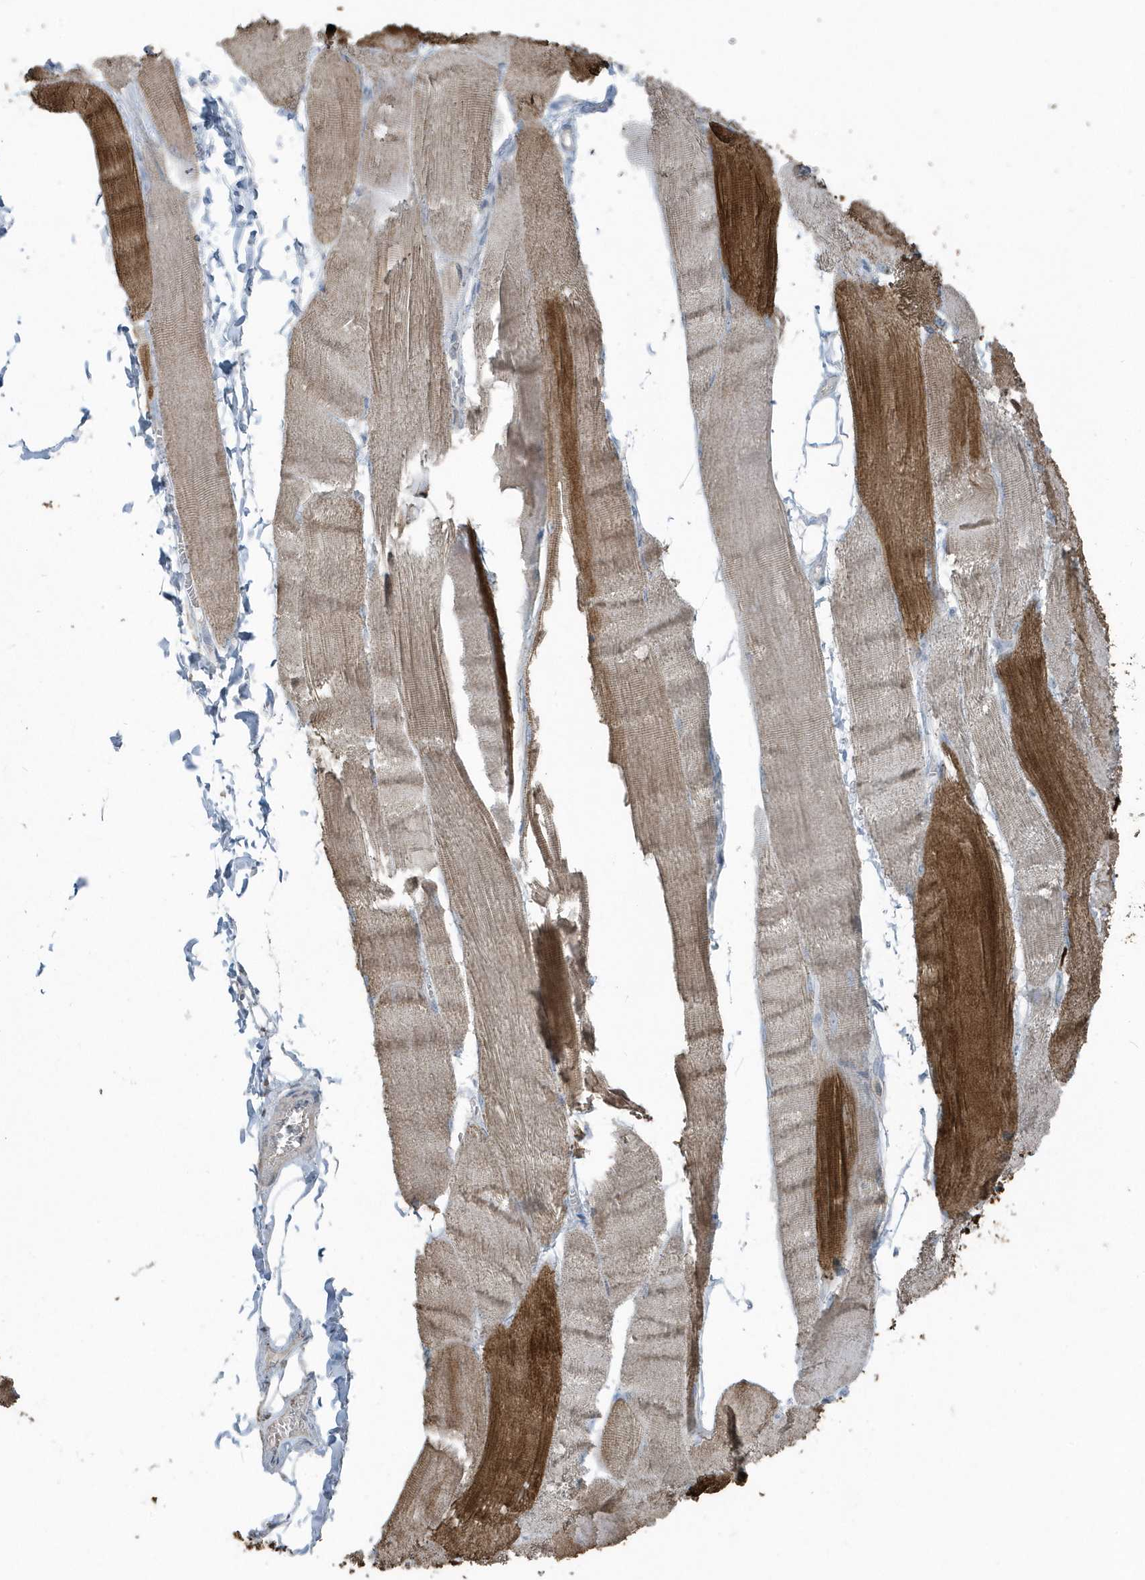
{"staining": {"intensity": "strong", "quantity": "<25%", "location": "cytoplasmic/membranous"}, "tissue": "skeletal muscle", "cell_type": "Myocytes", "image_type": "normal", "snomed": [{"axis": "morphology", "description": "Normal tissue, NOS"}, {"axis": "morphology", "description": "Basal cell carcinoma"}, {"axis": "topography", "description": "Skeletal muscle"}], "caption": "Protein staining shows strong cytoplasmic/membranous positivity in about <25% of myocytes in benign skeletal muscle.", "gene": "ACTC1", "patient": {"sex": "female", "age": 64}}